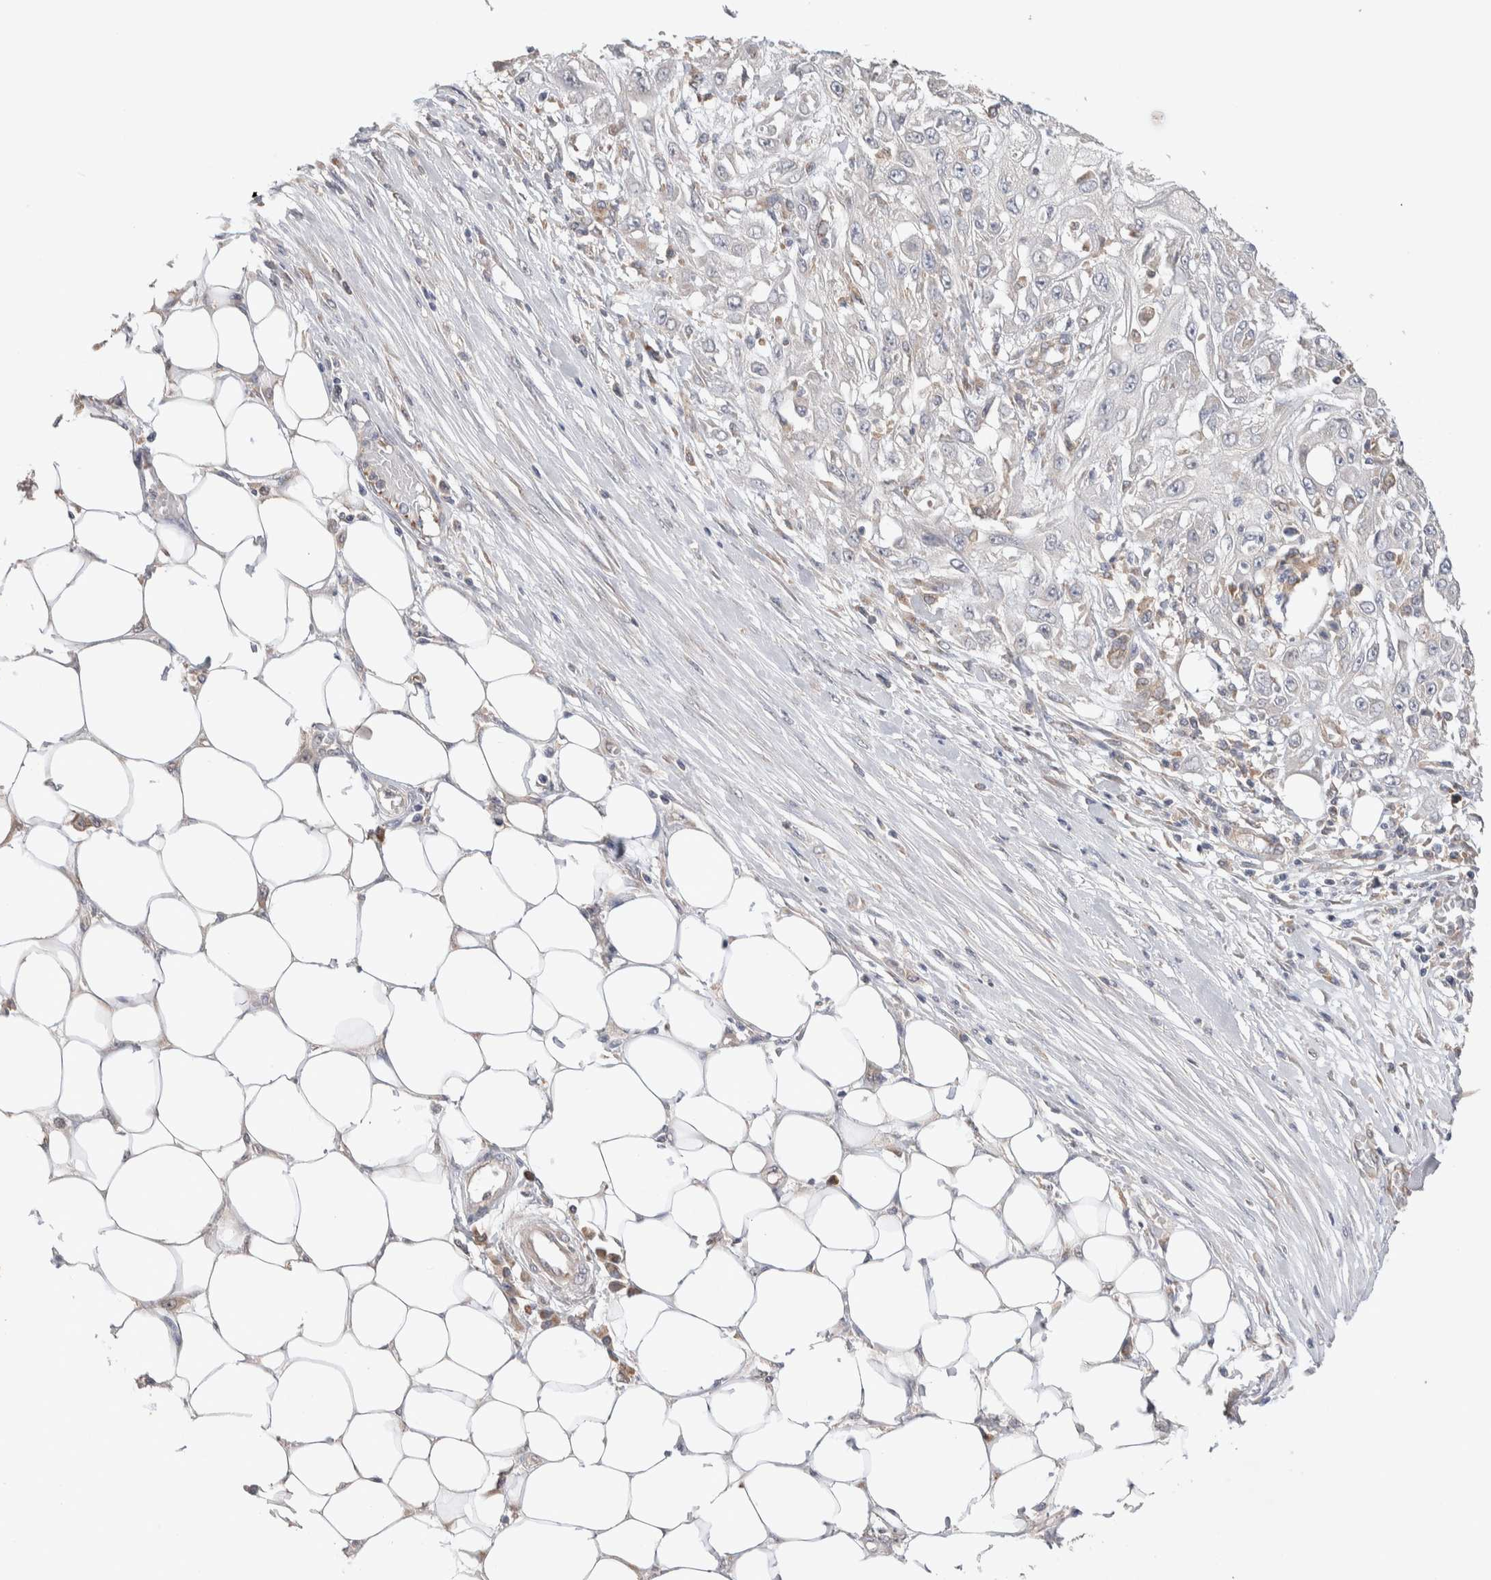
{"staining": {"intensity": "negative", "quantity": "none", "location": "none"}, "tissue": "skin cancer", "cell_type": "Tumor cells", "image_type": "cancer", "snomed": [{"axis": "morphology", "description": "Squamous cell carcinoma, NOS"}, {"axis": "morphology", "description": "Squamous cell carcinoma, metastatic, NOS"}, {"axis": "topography", "description": "Skin"}, {"axis": "topography", "description": "Lymph node"}], "caption": "The IHC histopathology image has no significant staining in tumor cells of skin cancer (squamous cell carcinoma) tissue.", "gene": "DEPTOR", "patient": {"sex": "male", "age": 75}}